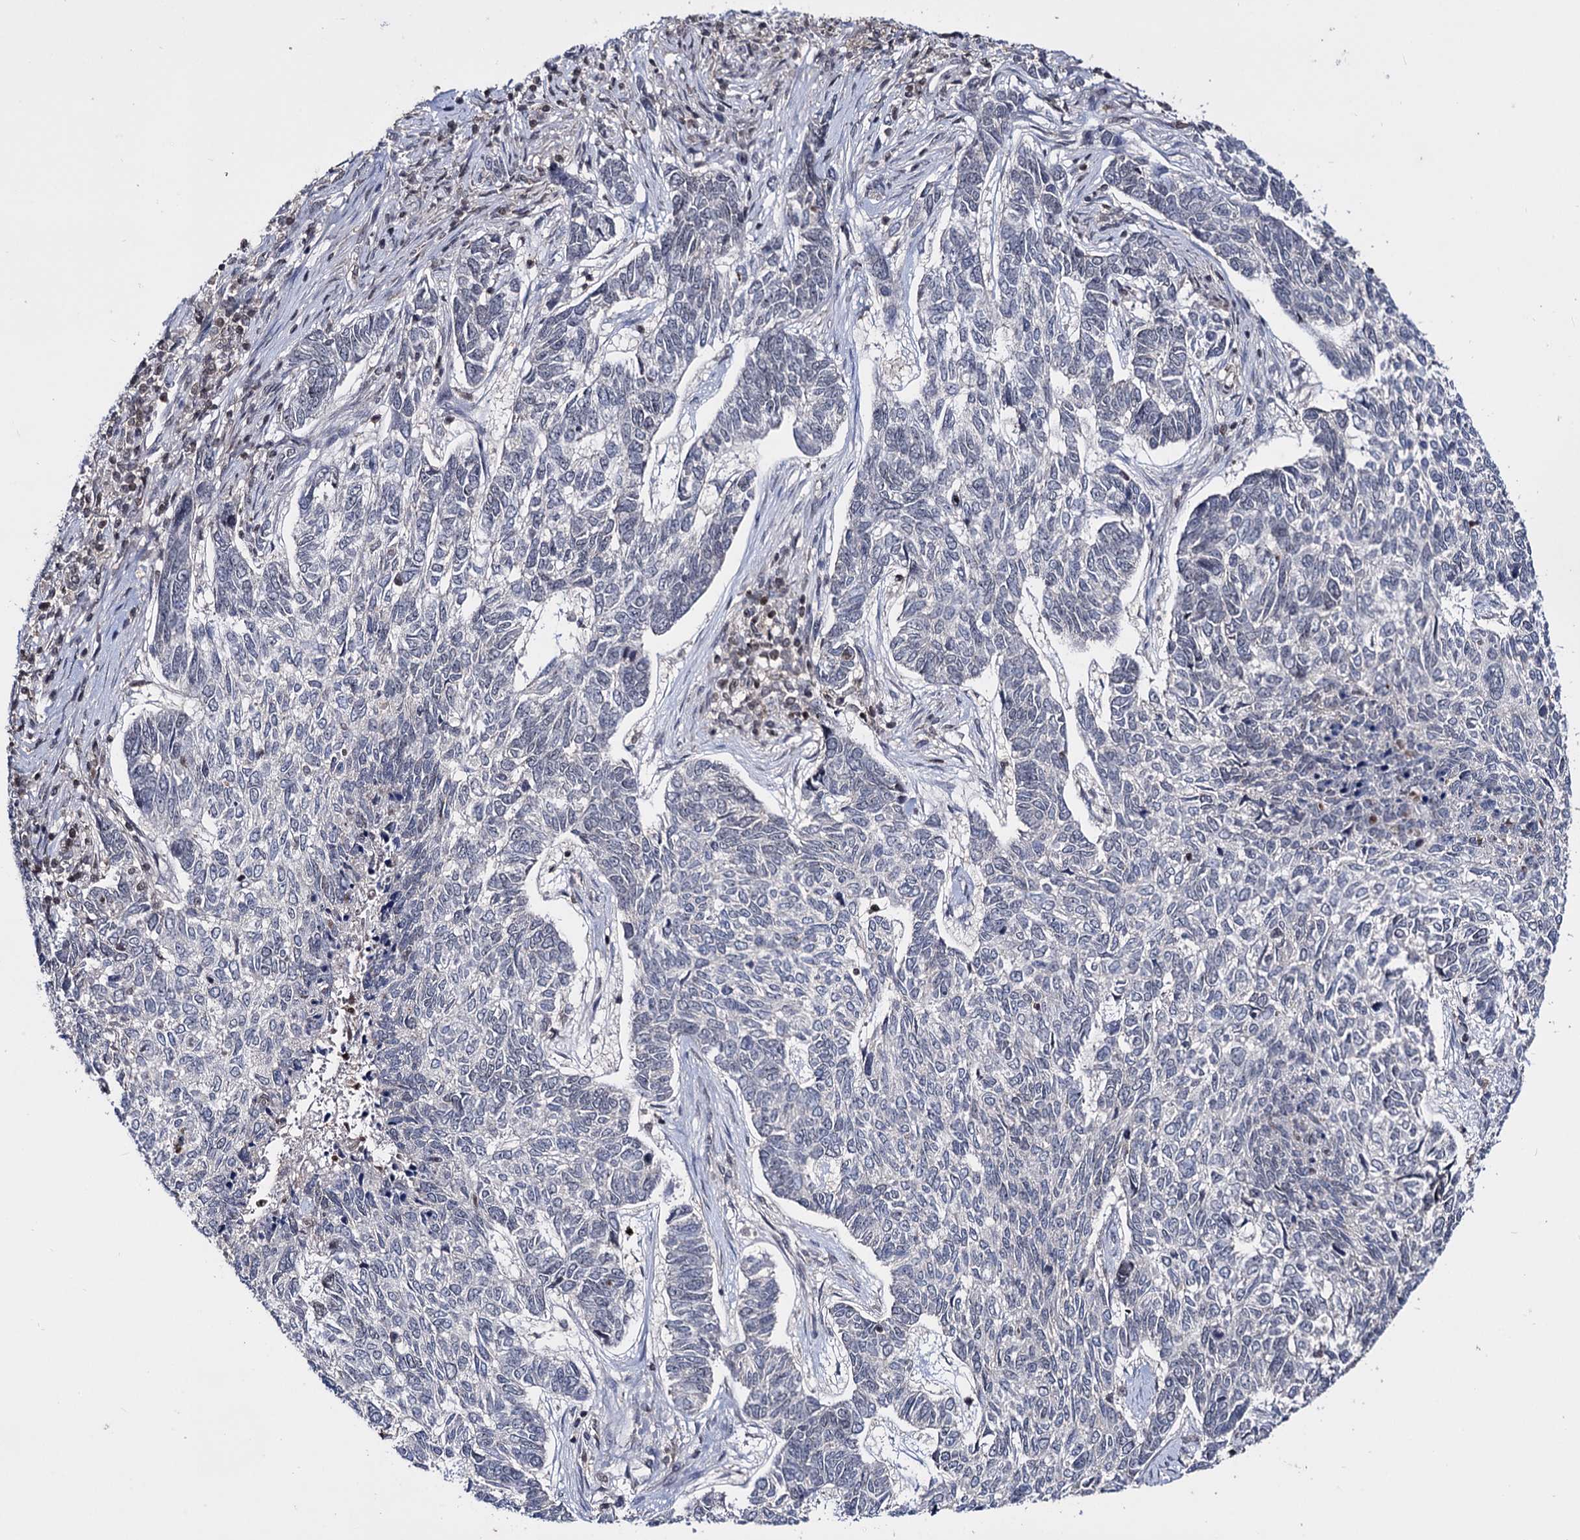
{"staining": {"intensity": "negative", "quantity": "none", "location": "none"}, "tissue": "skin cancer", "cell_type": "Tumor cells", "image_type": "cancer", "snomed": [{"axis": "morphology", "description": "Basal cell carcinoma"}, {"axis": "topography", "description": "Skin"}], "caption": "This histopathology image is of skin basal cell carcinoma stained with immunohistochemistry (IHC) to label a protein in brown with the nuclei are counter-stained blue. There is no staining in tumor cells.", "gene": "SMCHD1", "patient": {"sex": "female", "age": 65}}